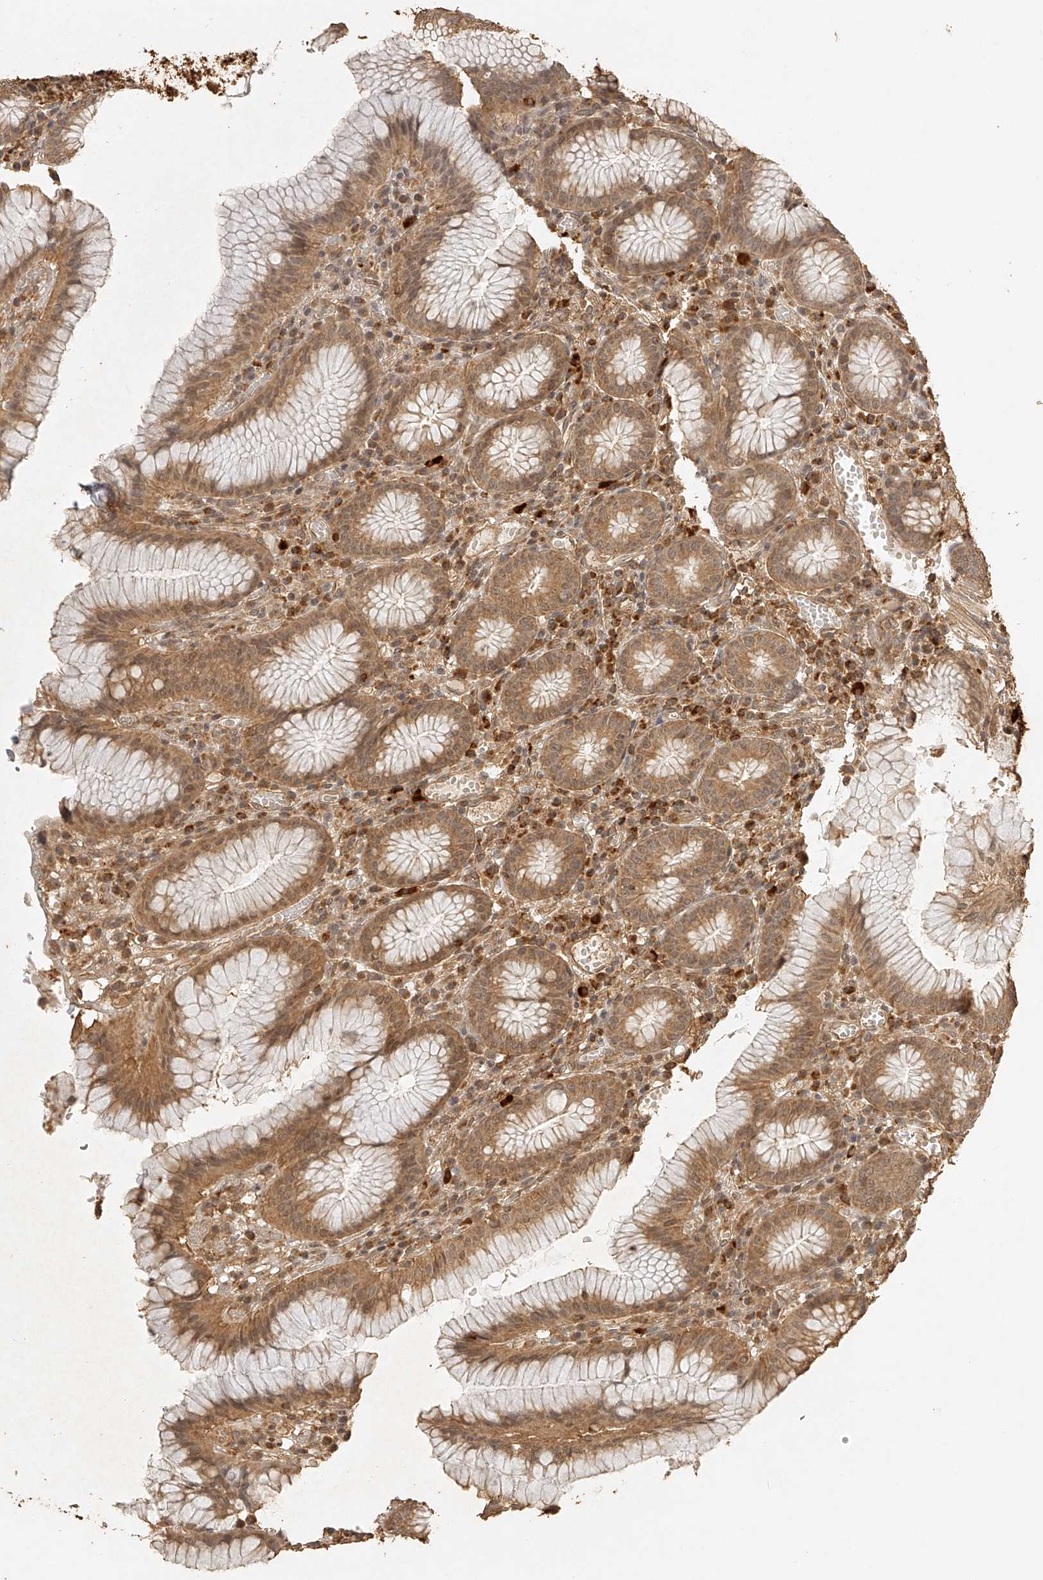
{"staining": {"intensity": "moderate", "quantity": ">75%", "location": "cytoplasmic/membranous"}, "tissue": "stomach", "cell_type": "Glandular cells", "image_type": "normal", "snomed": [{"axis": "morphology", "description": "Normal tissue, NOS"}, {"axis": "topography", "description": "Stomach"}], "caption": "Normal stomach shows moderate cytoplasmic/membranous expression in approximately >75% of glandular cells, visualized by immunohistochemistry.", "gene": "BCL2L11", "patient": {"sex": "male", "age": 55}}